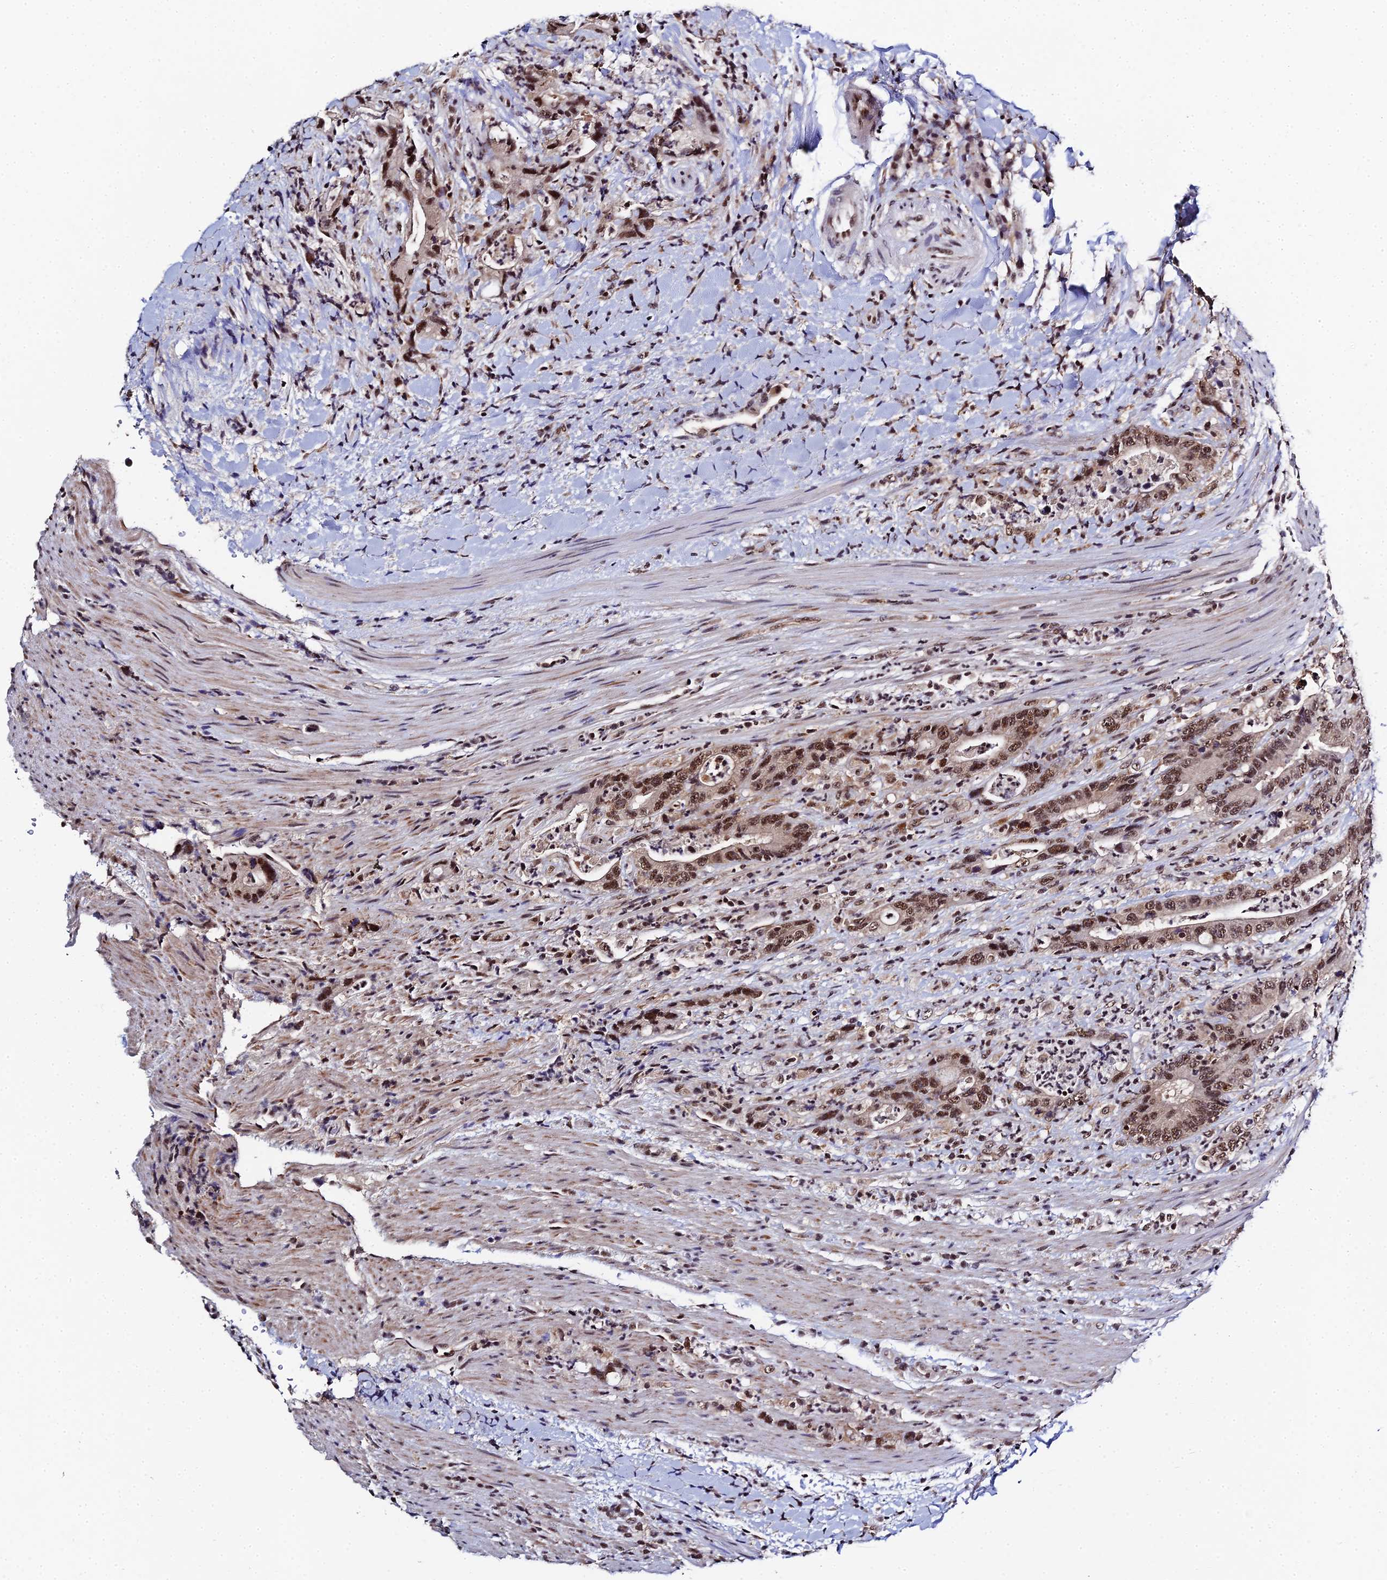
{"staining": {"intensity": "moderate", "quantity": ">75%", "location": "nuclear"}, "tissue": "colorectal cancer", "cell_type": "Tumor cells", "image_type": "cancer", "snomed": [{"axis": "morphology", "description": "Adenocarcinoma, NOS"}, {"axis": "topography", "description": "Colon"}], "caption": "Colorectal cancer (adenocarcinoma) stained with DAB (3,3'-diaminobenzidine) immunohistochemistry shows medium levels of moderate nuclear staining in approximately >75% of tumor cells. Nuclei are stained in blue.", "gene": "MAGOHB", "patient": {"sex": "female", "age": 75}}